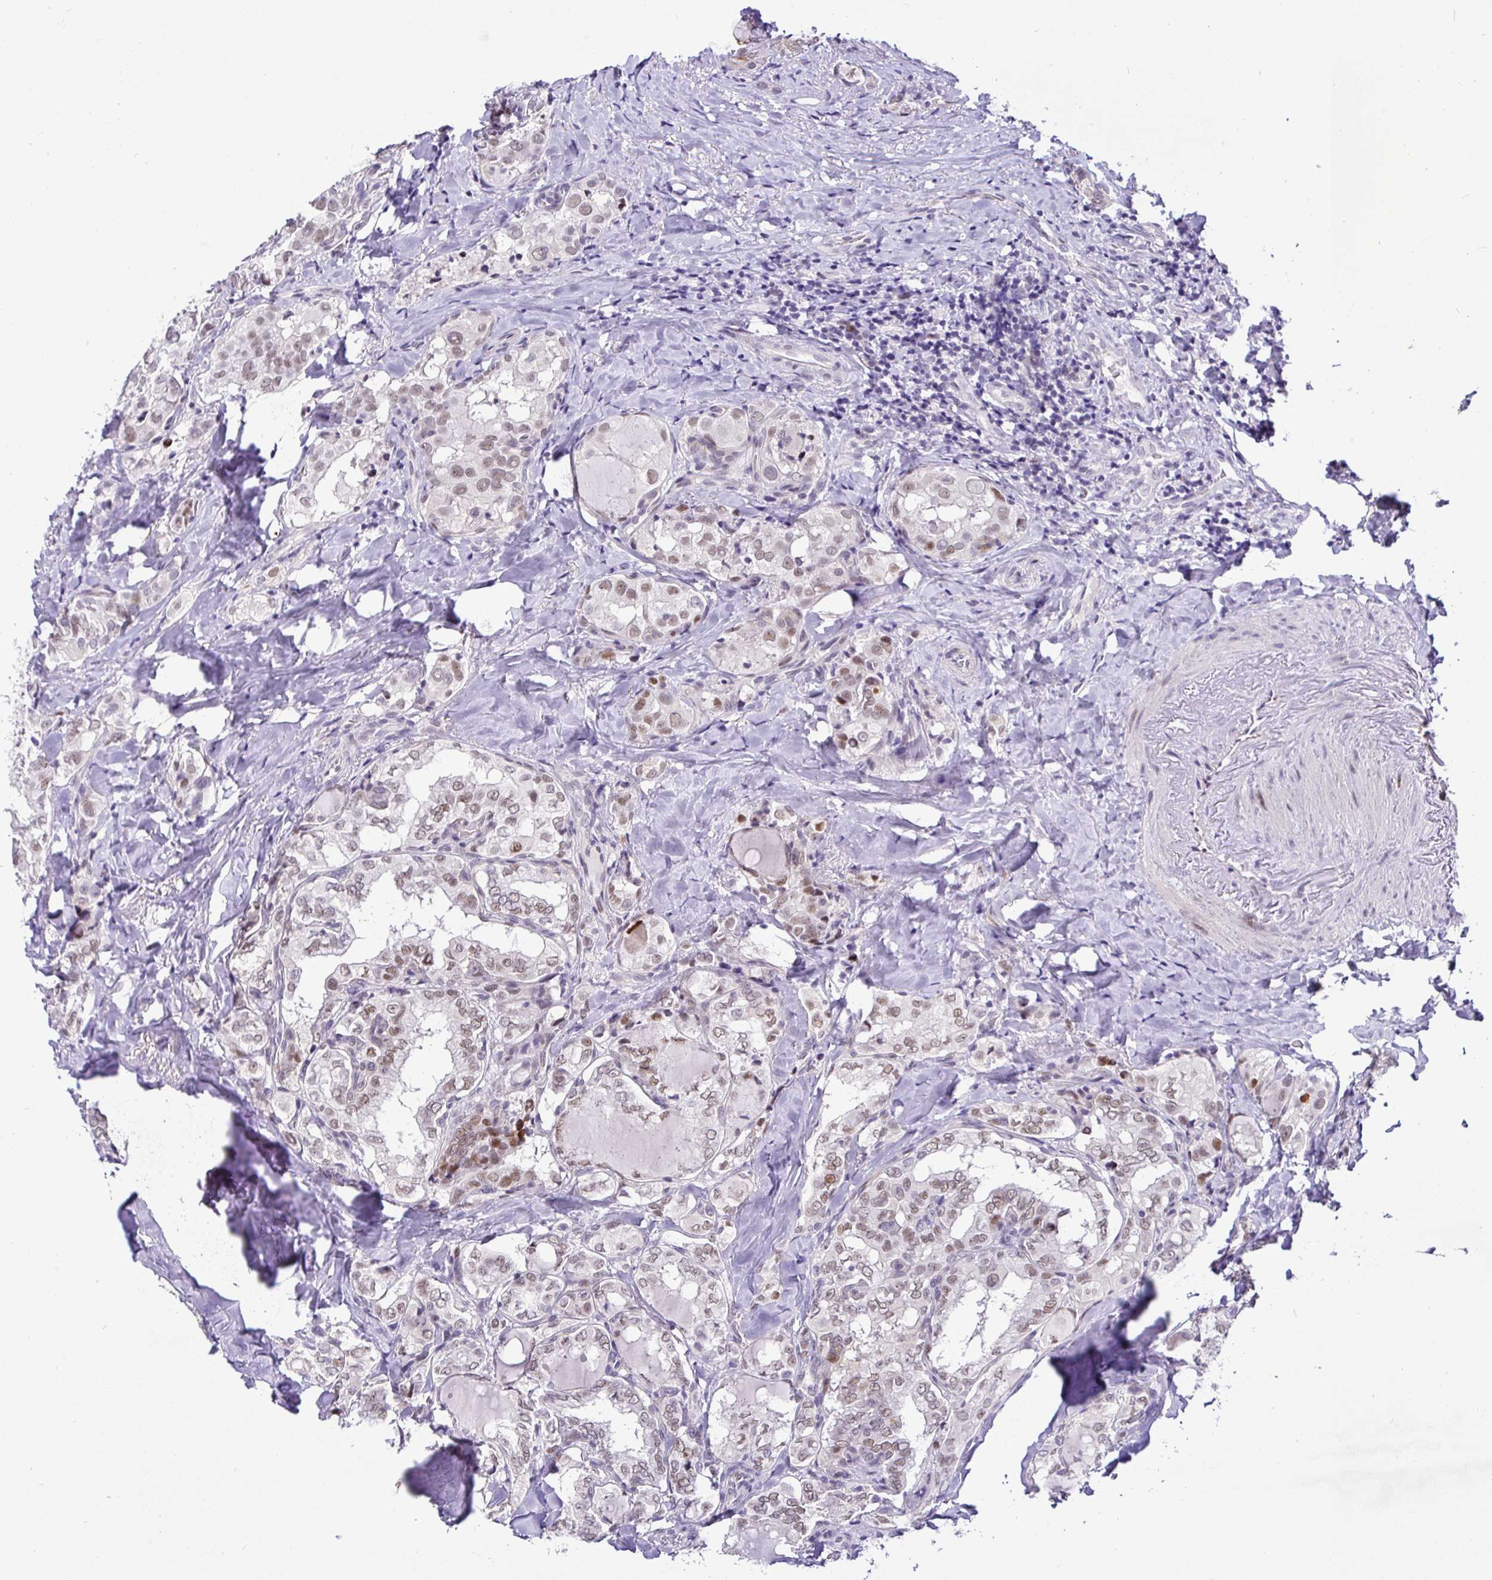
{"staining": {"intensity": "moderate", "quantity": ">75%", "location": "nuclear"}, "tissue": "thyroid cancer", "cell_type": "Tumor cells", "image_type": "cancer", "snomed": [{"axis": "morphology", "description": "Papillary adenocarcinoma, NOS"}, {"axis": "topography", "description": "Thyroid gland"}], "caption": "An immunohistochemistry (IHC) micrograph of tumor tissue is shown. Protein staining in brown shows moderate nuclear positivity in thyroid cancer (papillary adenocarcinoma) within tumor cells. (DAB IHC, brown staining for protein, blue staining for nuclei).", "gene": "NUP188", "patient": {"sex": "female", "age": 75}}